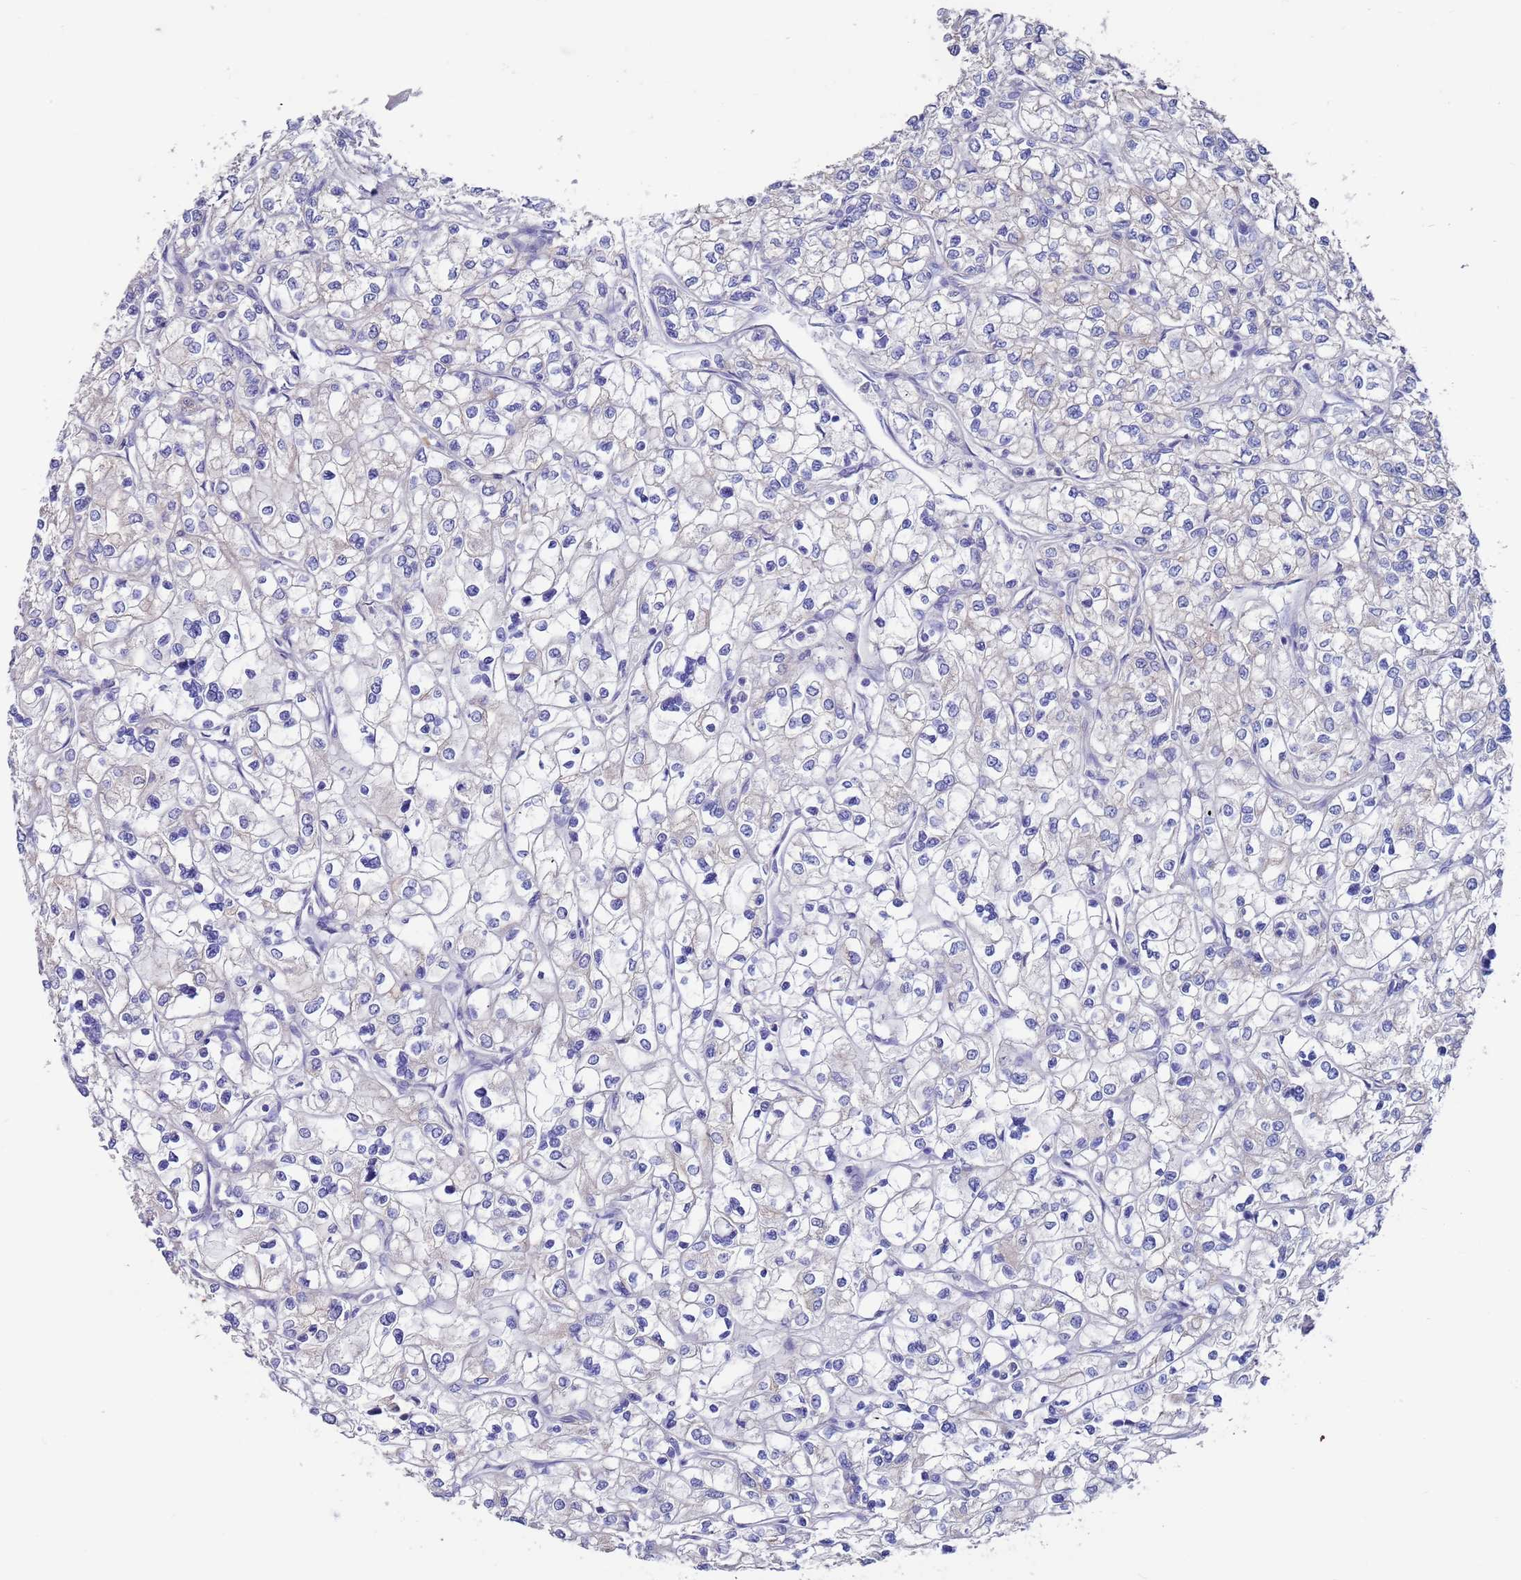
{"staining": {"intensity": "negative", "quantity": "none", "location": "none"}, "tissue": "renal cancer", "cell_type": "Tumor cells", "image_type": "cancer", "snomed": [{"axis": "morphology", "description": "Adenocarcinoma, NOS"}, {"axis": "topography", "description": "Kidney"}], "caption": "A high-resolution photomicrograph shows immunohistochemistry (IHC) staining of renal adenocarcinoma, which demonstrates no significant positivity in tumor cells.", "gene": "KRTCAP3", "patient": {"sex": "male", "age": 80}}